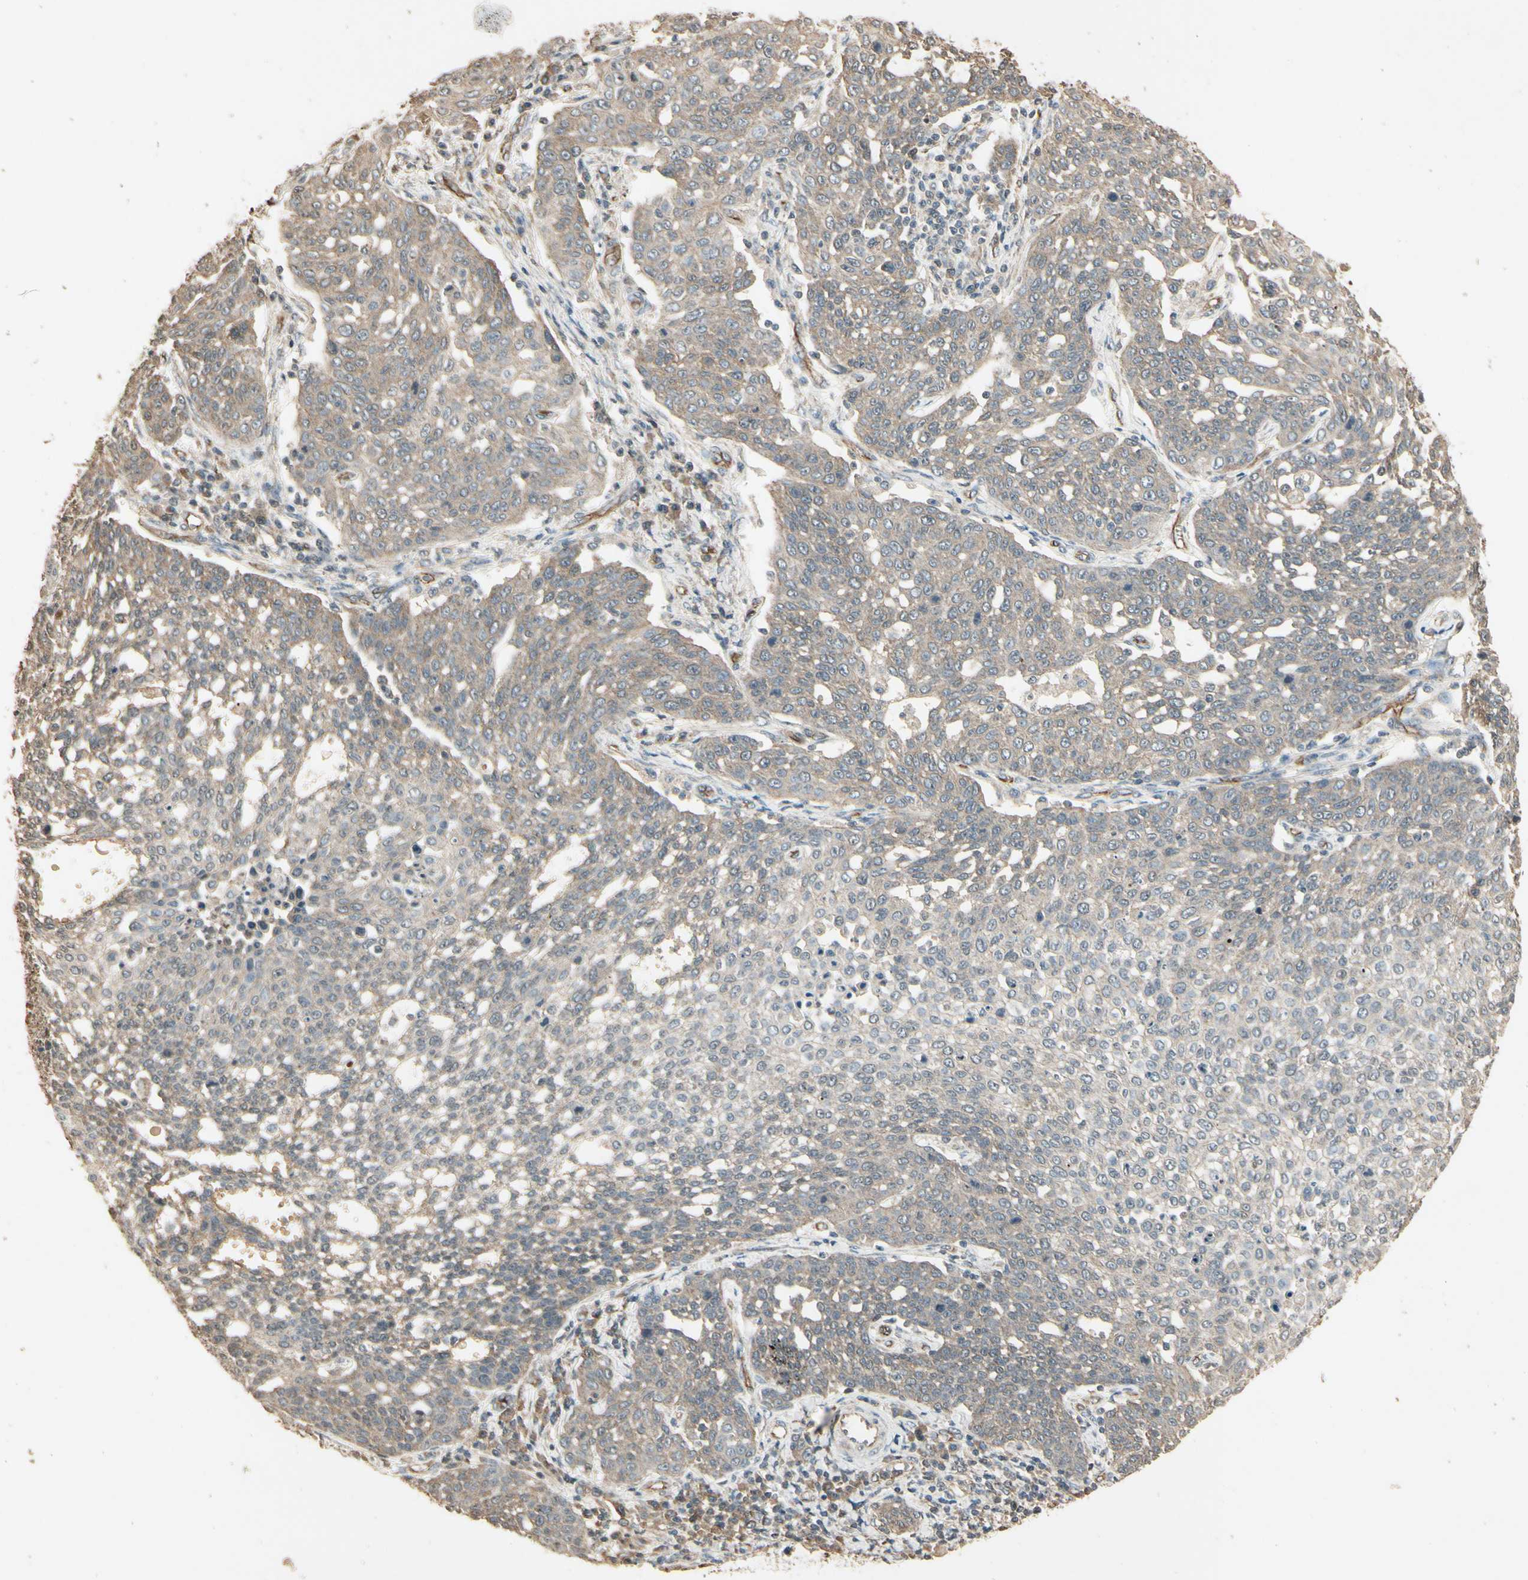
{"staining": {"intensity": "weak", "quantity": "25%-75%", "location": "cytoplasmic/membranous"}, "tissue": "cervical cancer", "cell_type": "Tumor cells", "image_type": "cancer", "snomed": [{"axis": "morphology", "description": "Squamous cell carcinoma, NOS"}, {"axis": "topography", "description": "Cervix"}], "caption": "The image reveals a brown stain indicating the presence of a protein in the cytoplasmic/membranous of tumor cells in cervical cancer (squamous cell carcinoma).", "gene": "RNF180", "patient": {"sex": "female", "age": 34}}